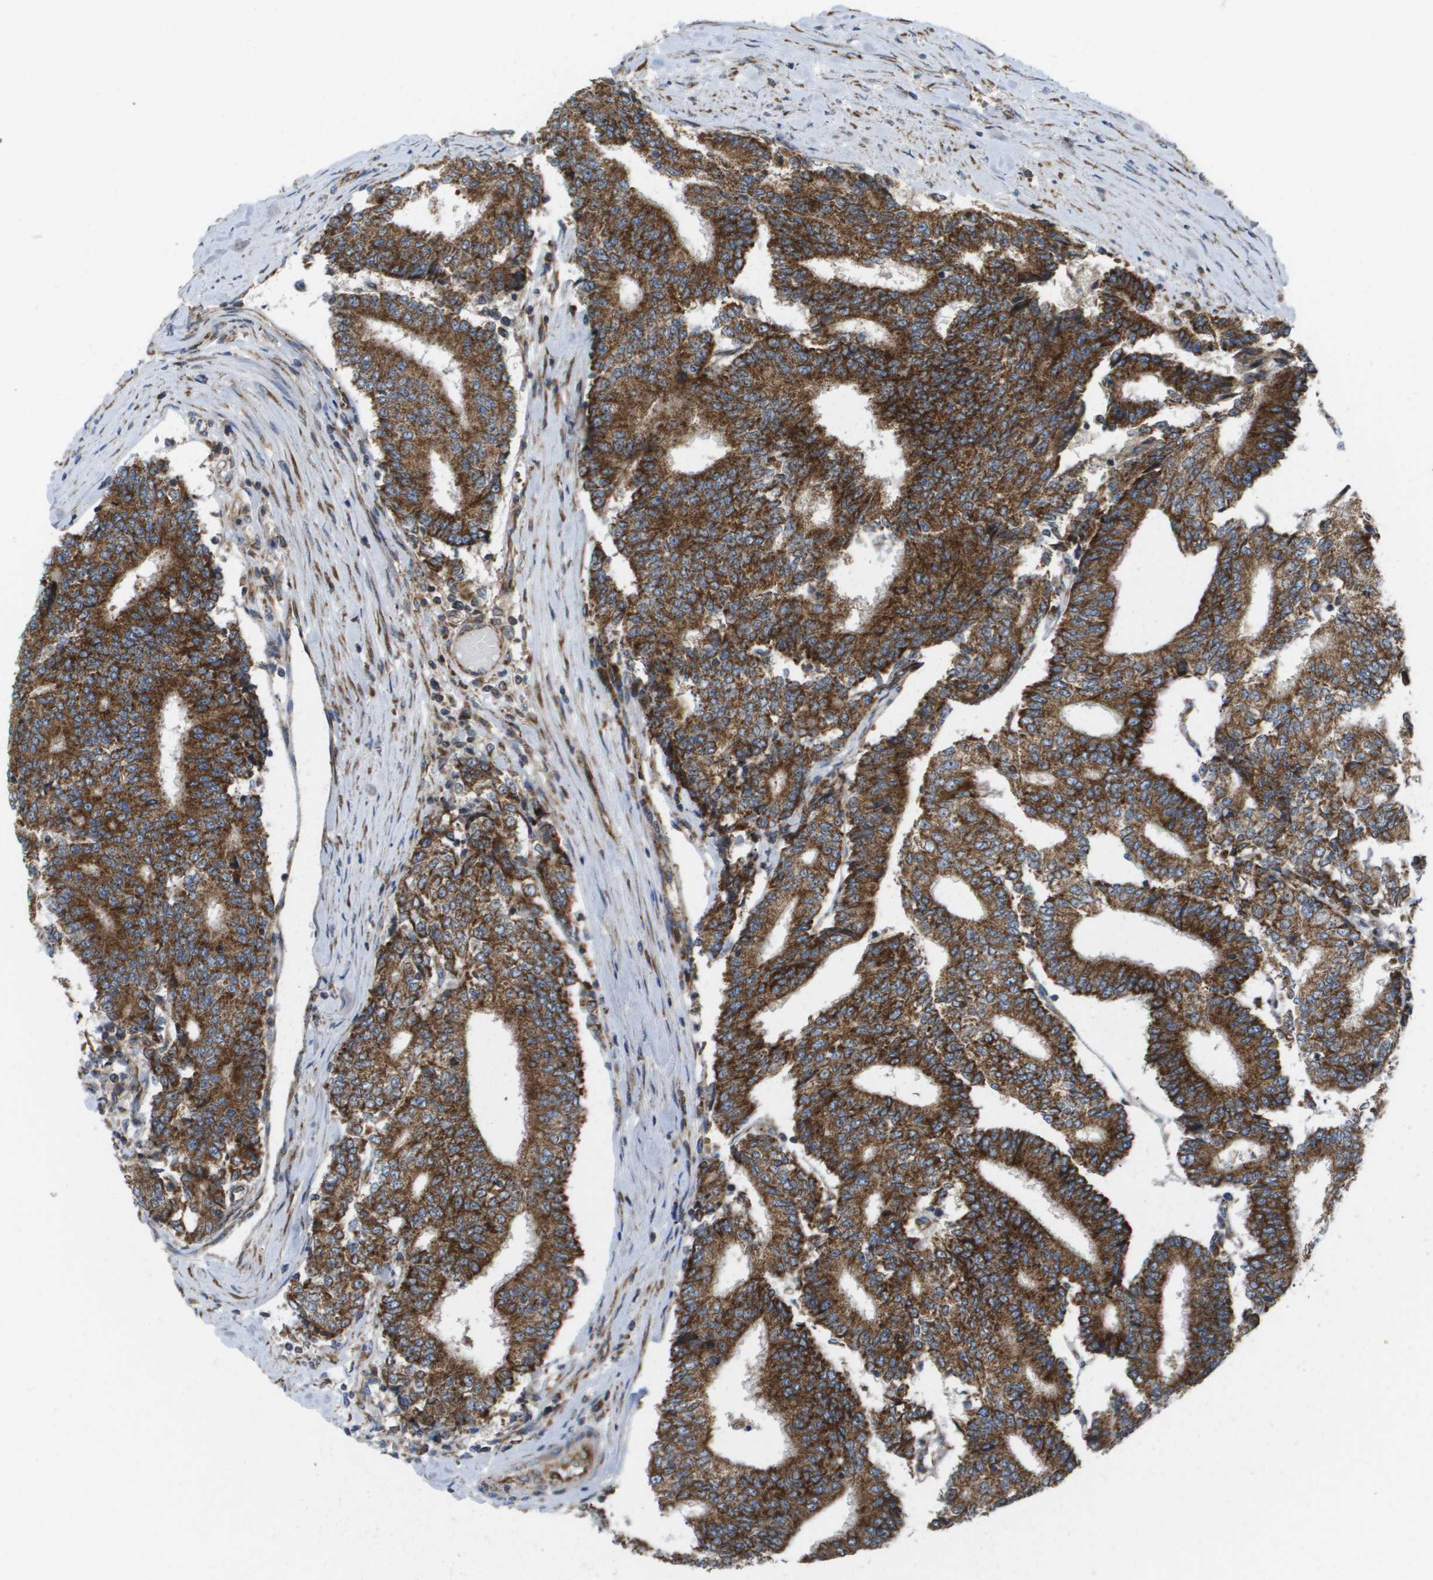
{"staining": {"intensity": "strong", "quantity": ">75%", "location": "cytoplasmic/membranous"}, "tissue": "prostate cancer", "cell_type": "Tumor cells", "image_type": "cancer", "snomed": [{"axis": "morphology", "description": "Normal tissue, NOS"}, {"axis": "morphology", "description": "Adenocarcinoma, High grade"}, {"axis": "topography", "description": "Prostate"}, {"axis": "topography", "description": "Seminal veicle"}], "caption": "Human prostate cancer (adenocarcinoma (high-grade)) stained with a protein marker demonstrates strong staining in tumor cells.", "gene": "FIS1", "patient": {"sex": "male", "age": 55}}